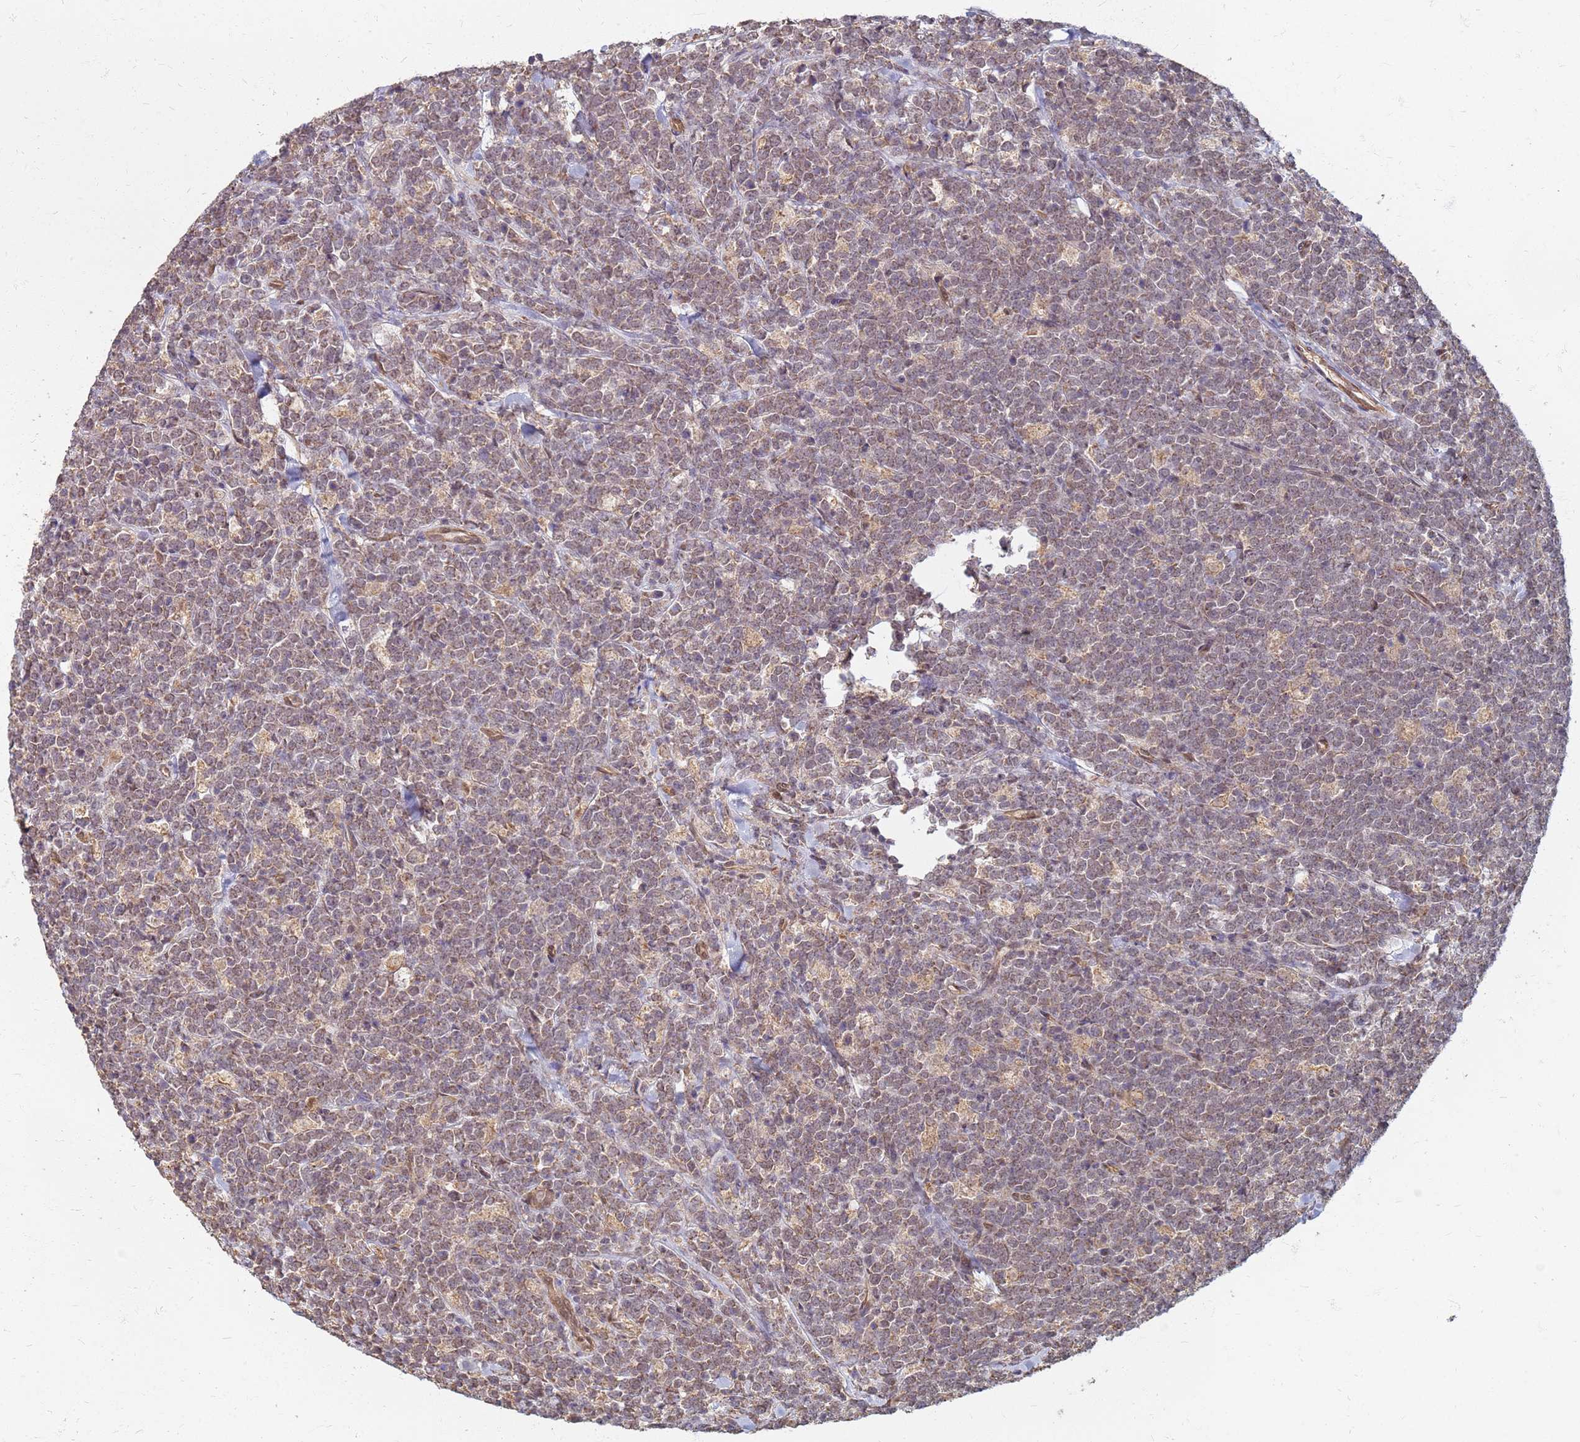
{"staining": {"intensity": "weak", "quantity": ">75%", "location": "cytoplasmic/membranous,nuclear"}, "tissue": "lymphoma", "cell_type": "Tumor cells", "image_type": "cancer", "snomed": [{"axis": "morphology", "description": "Malignant lymphoma, non-Hodgkin's type, High grade"}, {"axis": "topography", "description": "Small intestine"}], "caption": "This is a photomicrograph of immunohistochemistry staining of high-grade malignant lymphoma, non-Hodgkin's type, which shows weak positivity in the cytoplasmic/membranous and nuclear of tumor cells.", "gene": "ITGB4", "patient": {"sex": "male", "age": 8}}